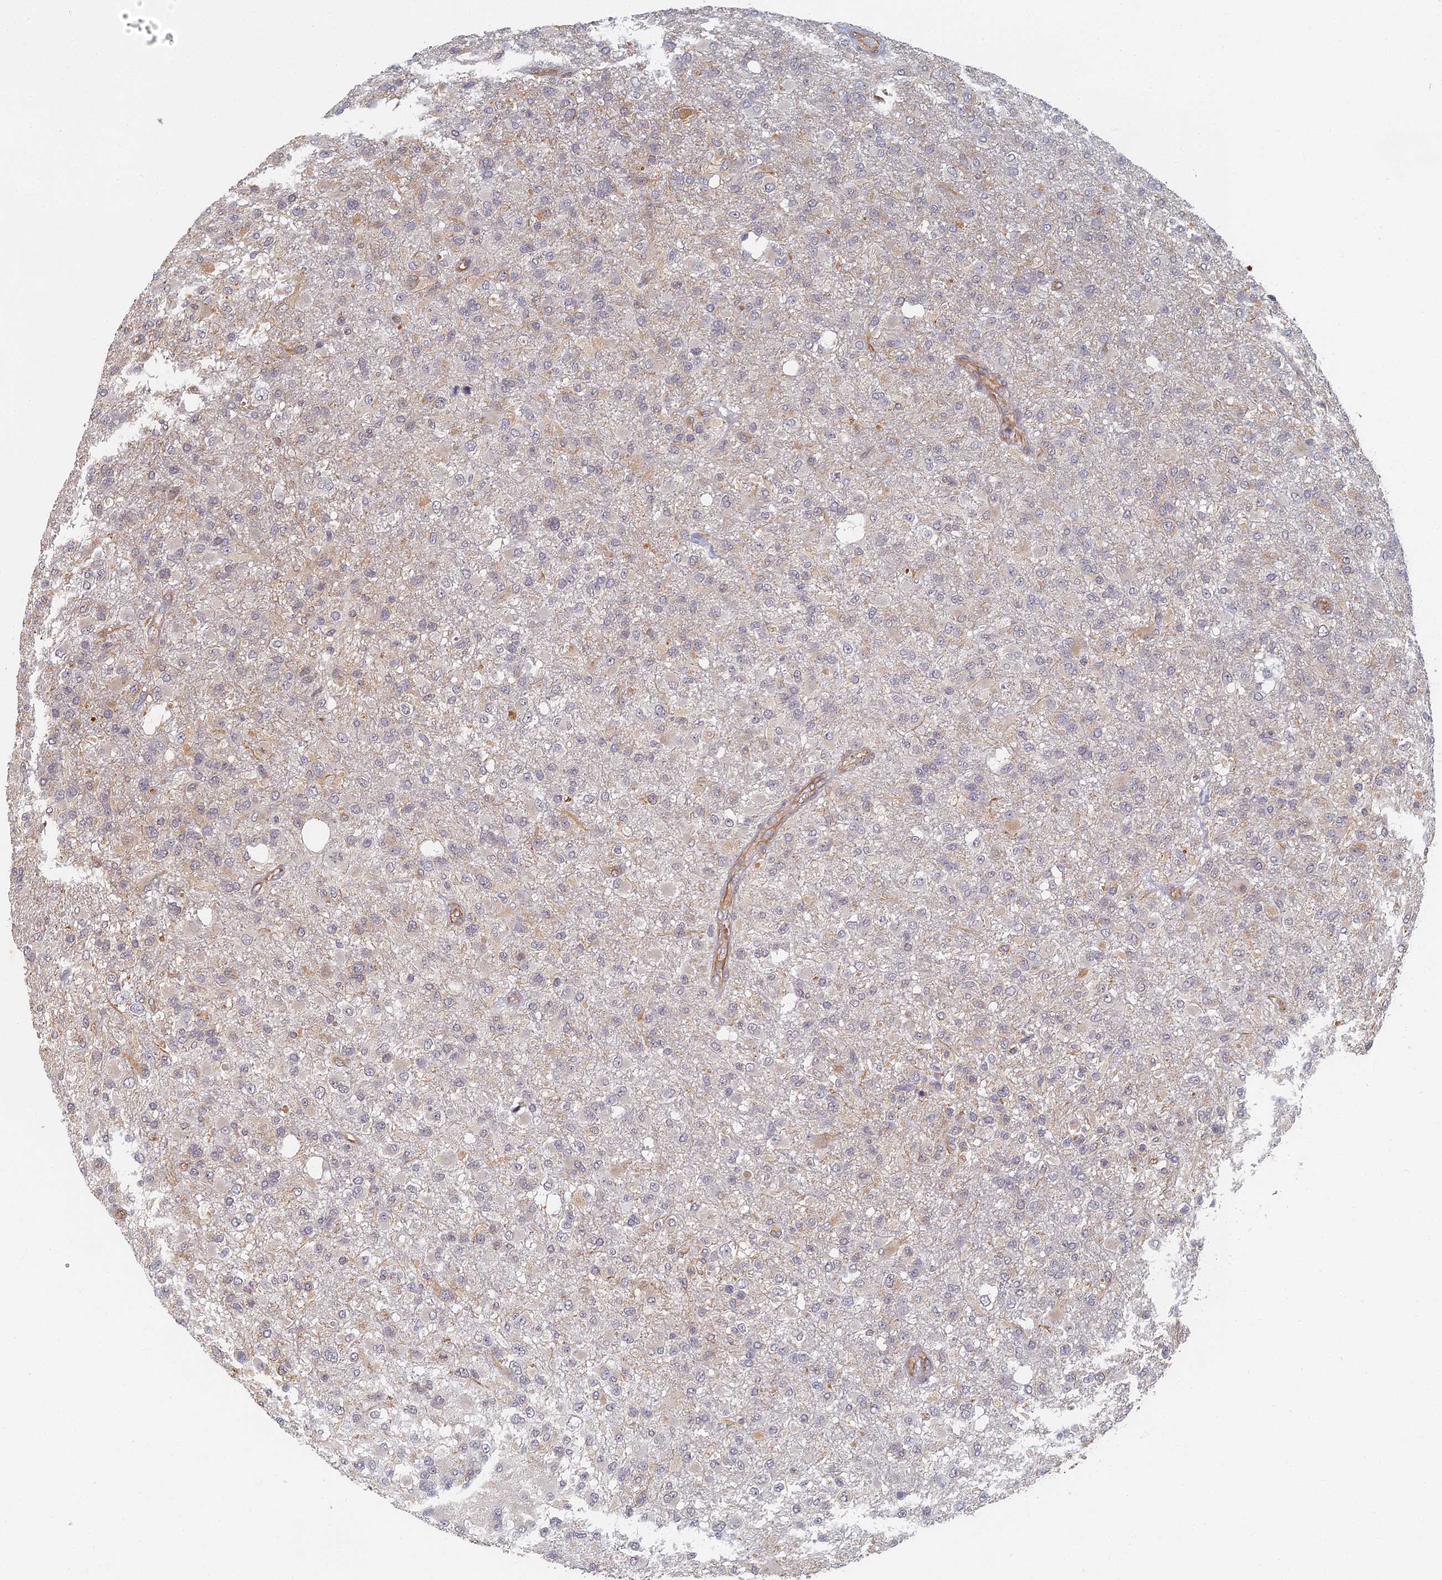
{"staining": {"intensity": "negative", "quantity": "none", "location": "none"}, "tissue": "glioma", "cell_type": "Tumor cells", "image_type": "cancer", "snomed": [{"axis": "morphology", "description": "Glioma, malignant, High grade"}, {"axis": "topography", "description": "Brain"}], "caption": "A histopathology image of human glioma is negative for staining in tumor cells. (DAB (3,3'-diaminobenzidine) IHC visualized using brightfield microscopy, high magnification).", "gene": "ABCB10", "patient": {"sex": "female", "age": 74}}